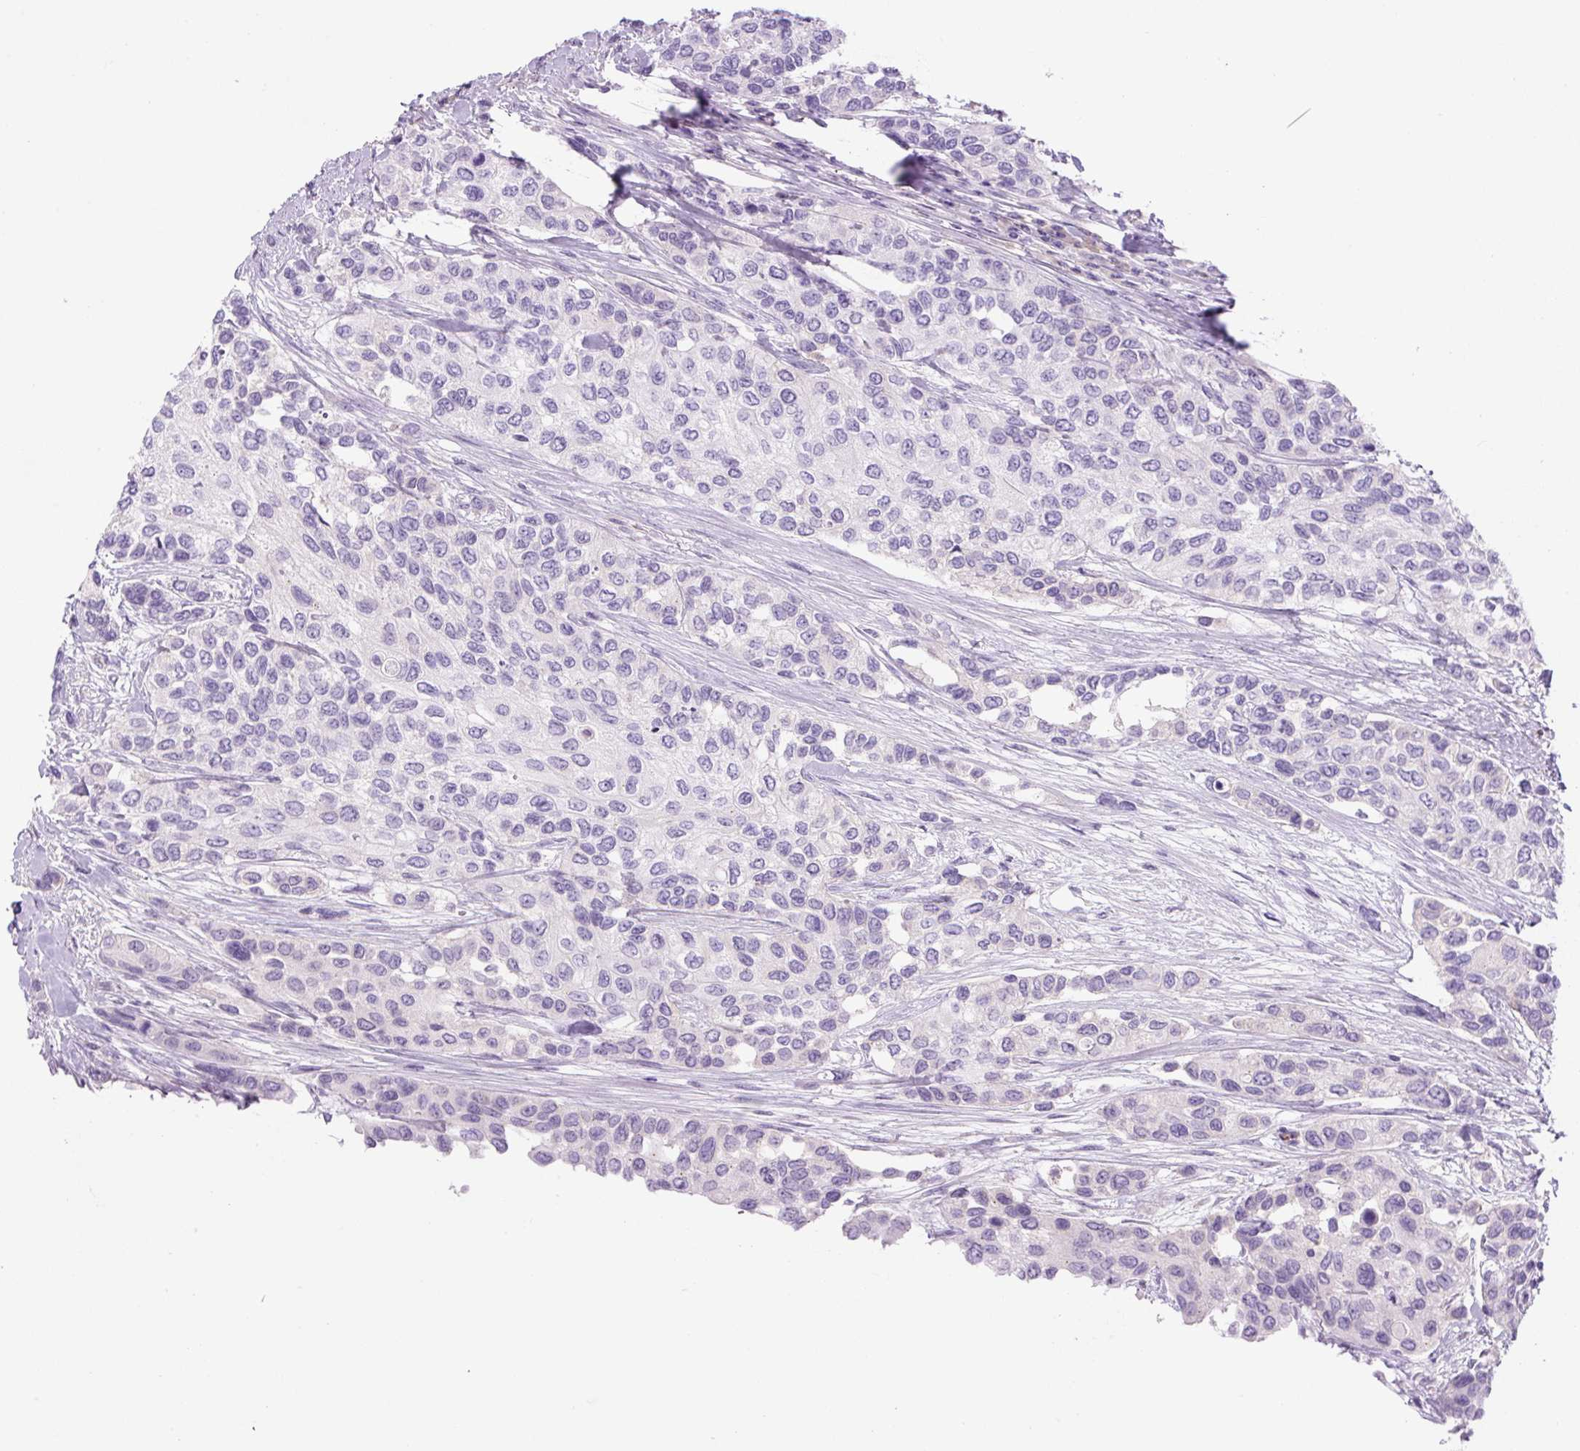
{"staining": {"intensity": "negative", "quantity": "none", "location": "none"}, "tissue": "urothelial cancer", "cell_type": "Tumor cells", "image_type": "cancer", "snomed": [{"axis": "morphology", "description": "Normal tissue, NOS"}, {"axis": "morphology", "description": "Urothelial carcinoma, High grade"}, {"axis": "topography", "description": "Vascular tissue"}, {"axis": "topography", "description": "Urinary bladder"}], "caption": "Tumor cells are negative for brown protein staining in urothelial carcinoma (high-grade).", "gene": "RSPO4", "patient": {"sex": "female", "age": 56}}